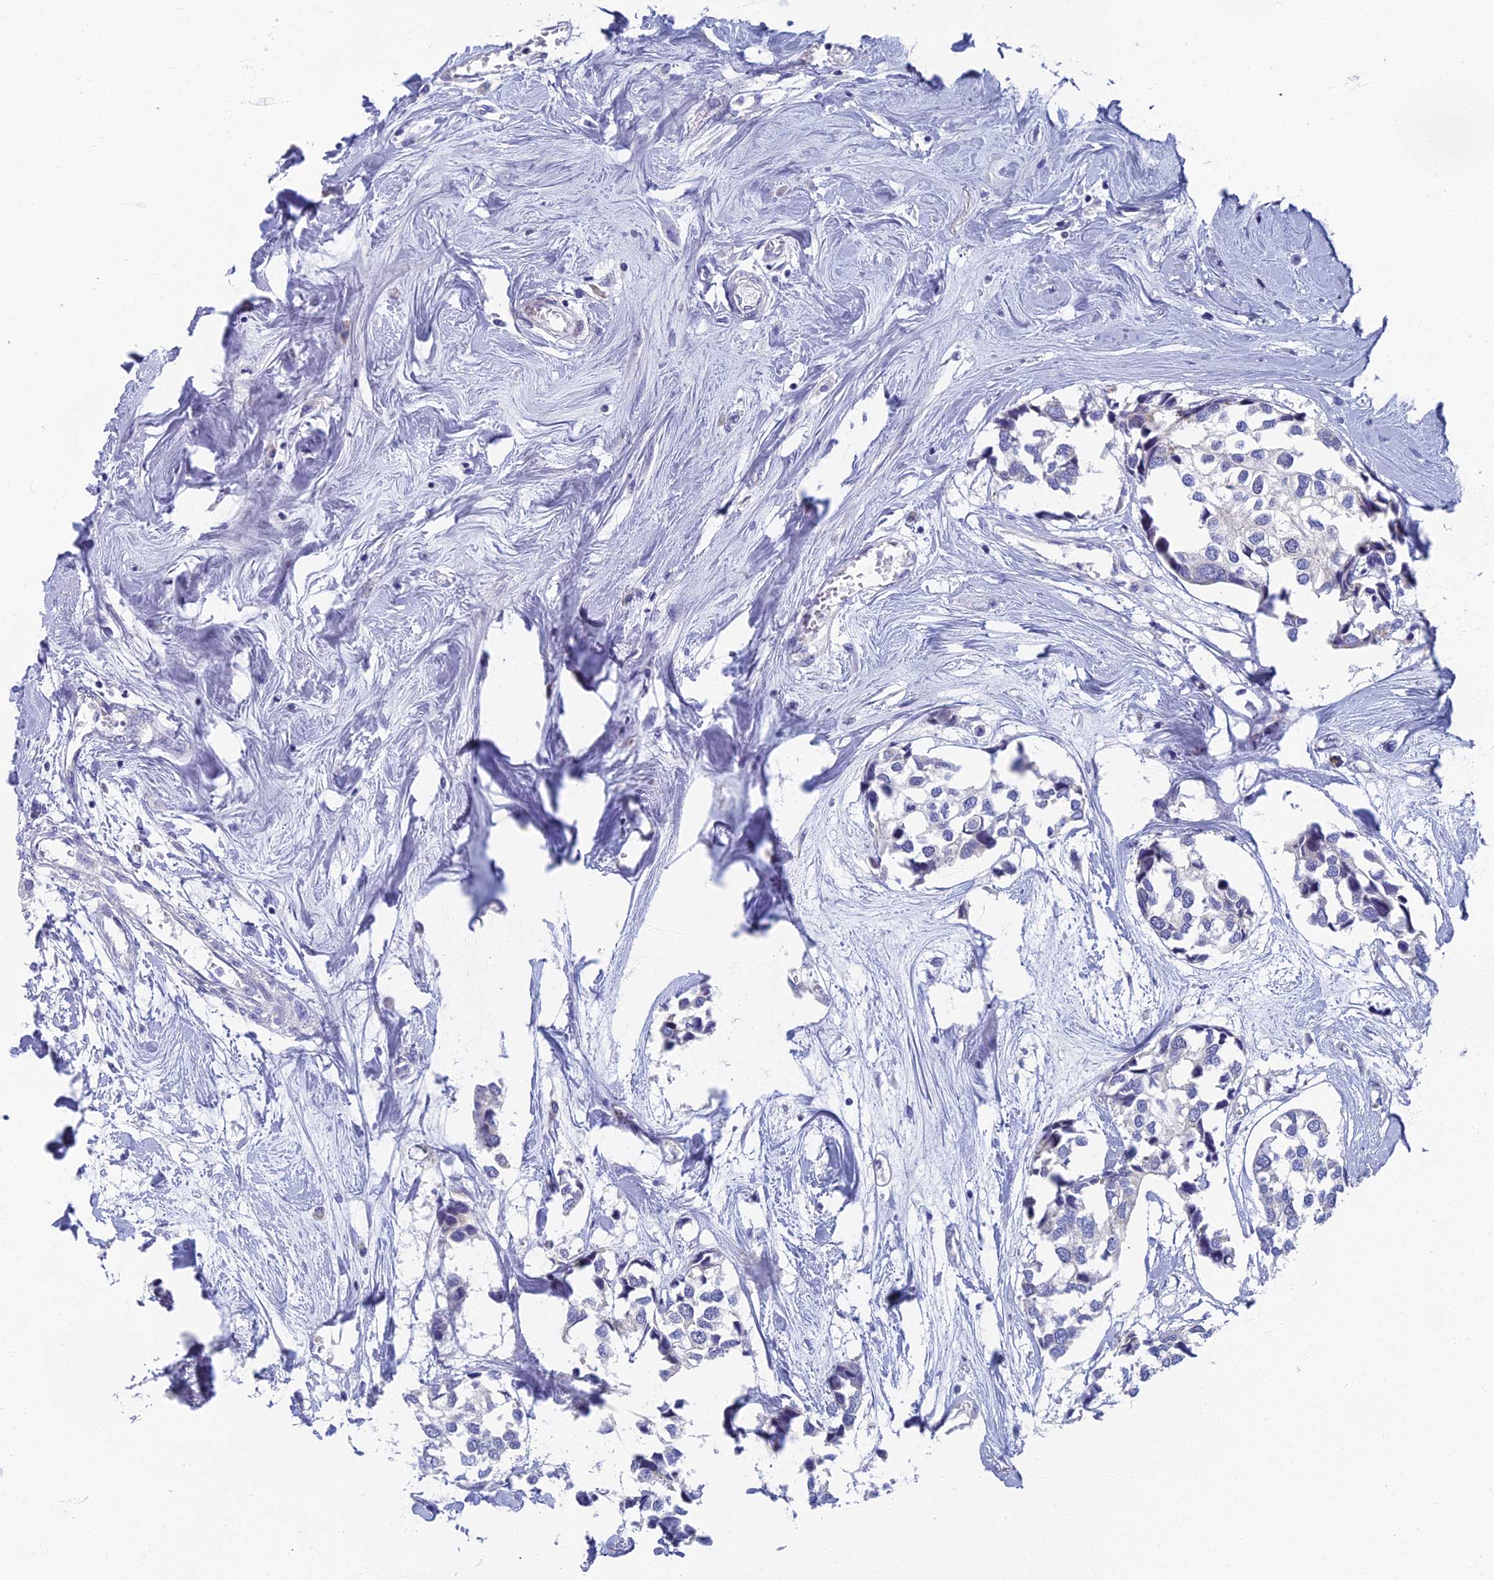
{"staining": {"intensity": "negative", "quantity": "none", "location": "none"}, "tissue": "breast cancer", "cell_type": "Tumor cells", "image_type": "cancer", "snomed": [{"axis": "morphology", "description": "Duct carcinoma"}, {"axis": "topography", "description": "Breast"}], "caption": "IHC of infiltrating ductal carcinoma (breast) exhibits no expression in tumor cells. The staining is performed using DAB brown chromogen with nuclei counter-stained in using hematoxylin.", "gene": "SPIN4", "patient": {"sex": "female", "age": 83}}